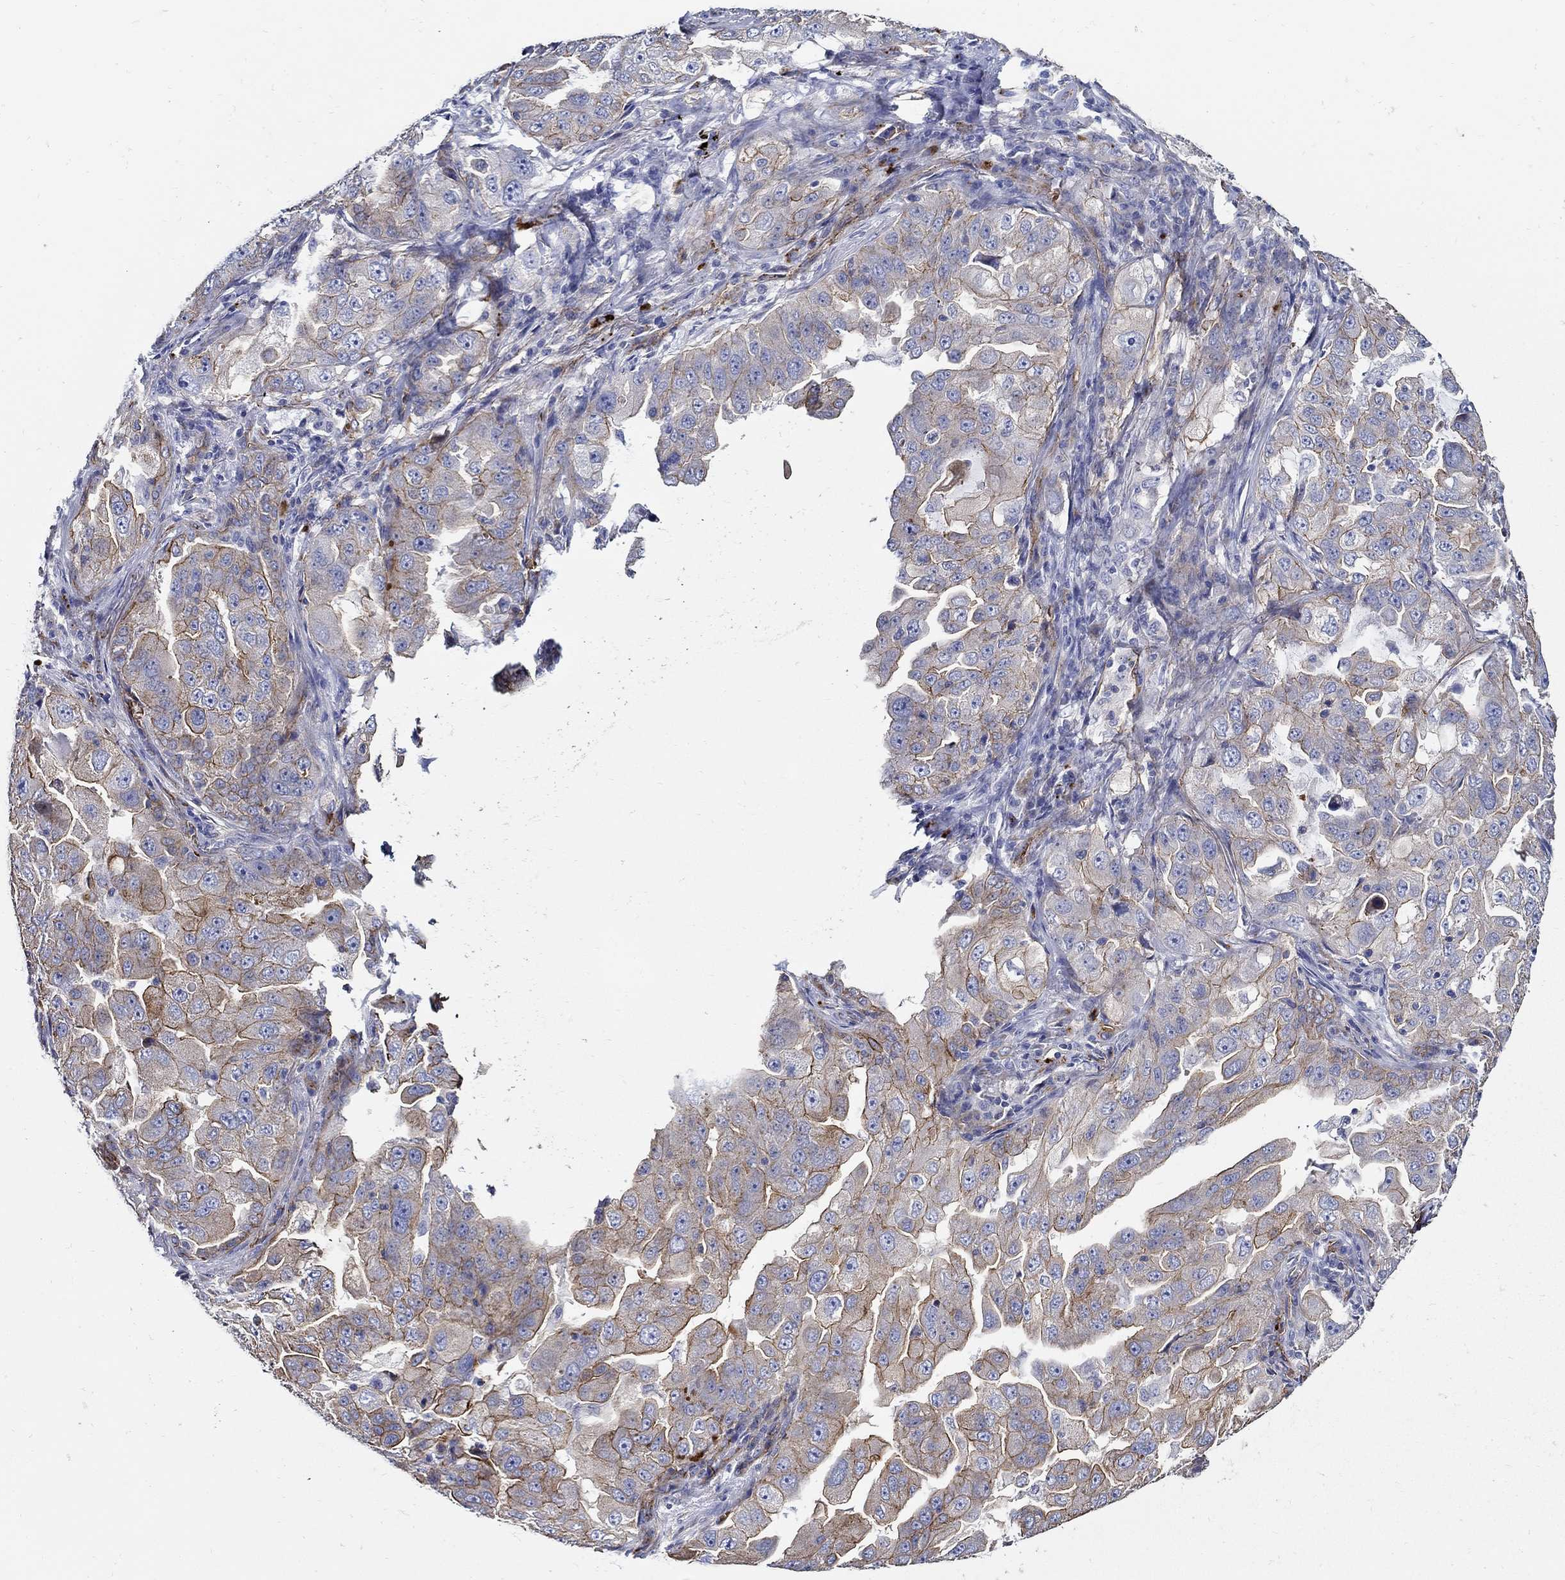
{"staining": {"intensity": "strong", "quantity": "25%-75%", "location": "cytoplasmic/membranous"}, "tissue": "lung cancer", "cell_type": "Tumor cells", "image_type": "cancer", "snomed": [{"axis": "morphology", "description": "Adenocarcinoma, NOS"}, {"axis": "topography", "description": "Lung"}], "caption": "Protein expression analysis of human lung cancer (adenocarcinoma) reveals strong cytoplasmic/membranous expression in about 25%-75% of tumor cells.", "gene": "APBB3", "patient": {"sex": "female", "age": 61}}